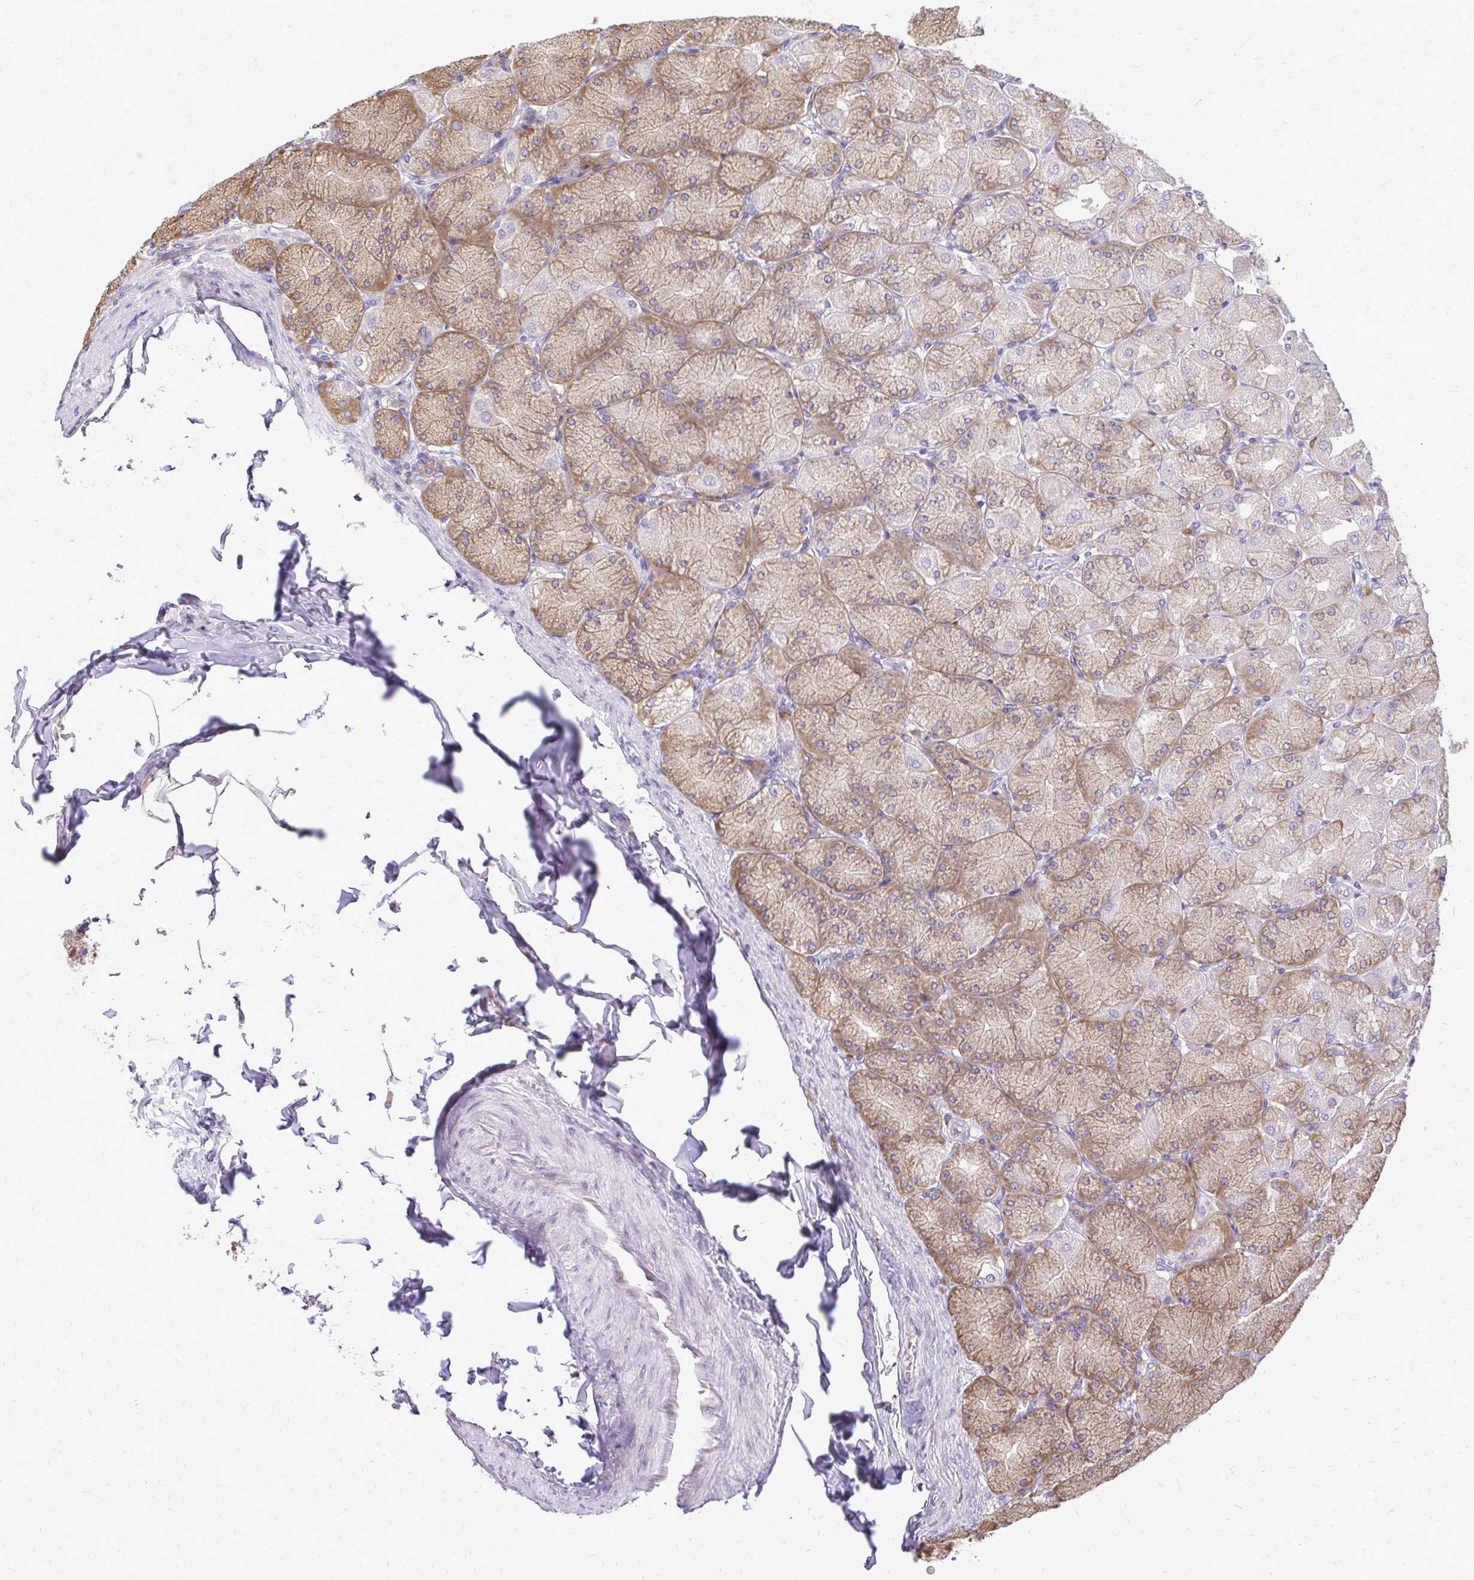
{"staining": {"intensity": "moderate", "quantity": "25%-75%", "location": "cytoplasmic/membranous"}, "tissue": "stomach", "cell_type": "Glandular cells", "image_type": "normal", "snomed": [{"axis": "morphology", "description": "Normal tissue, NOS"}, {"axis": "topography", "description": "Stomach, upper"}], "caption": "IHC micrograph of benign human stomach stained for a protein (brown), which demonstrates medium levels of moderate cytoplasmic/membranous staining in approximately 25%-75% of glandular cells.", "gene": "RPS3", "patient": {"sex": "female", "age": 56}}